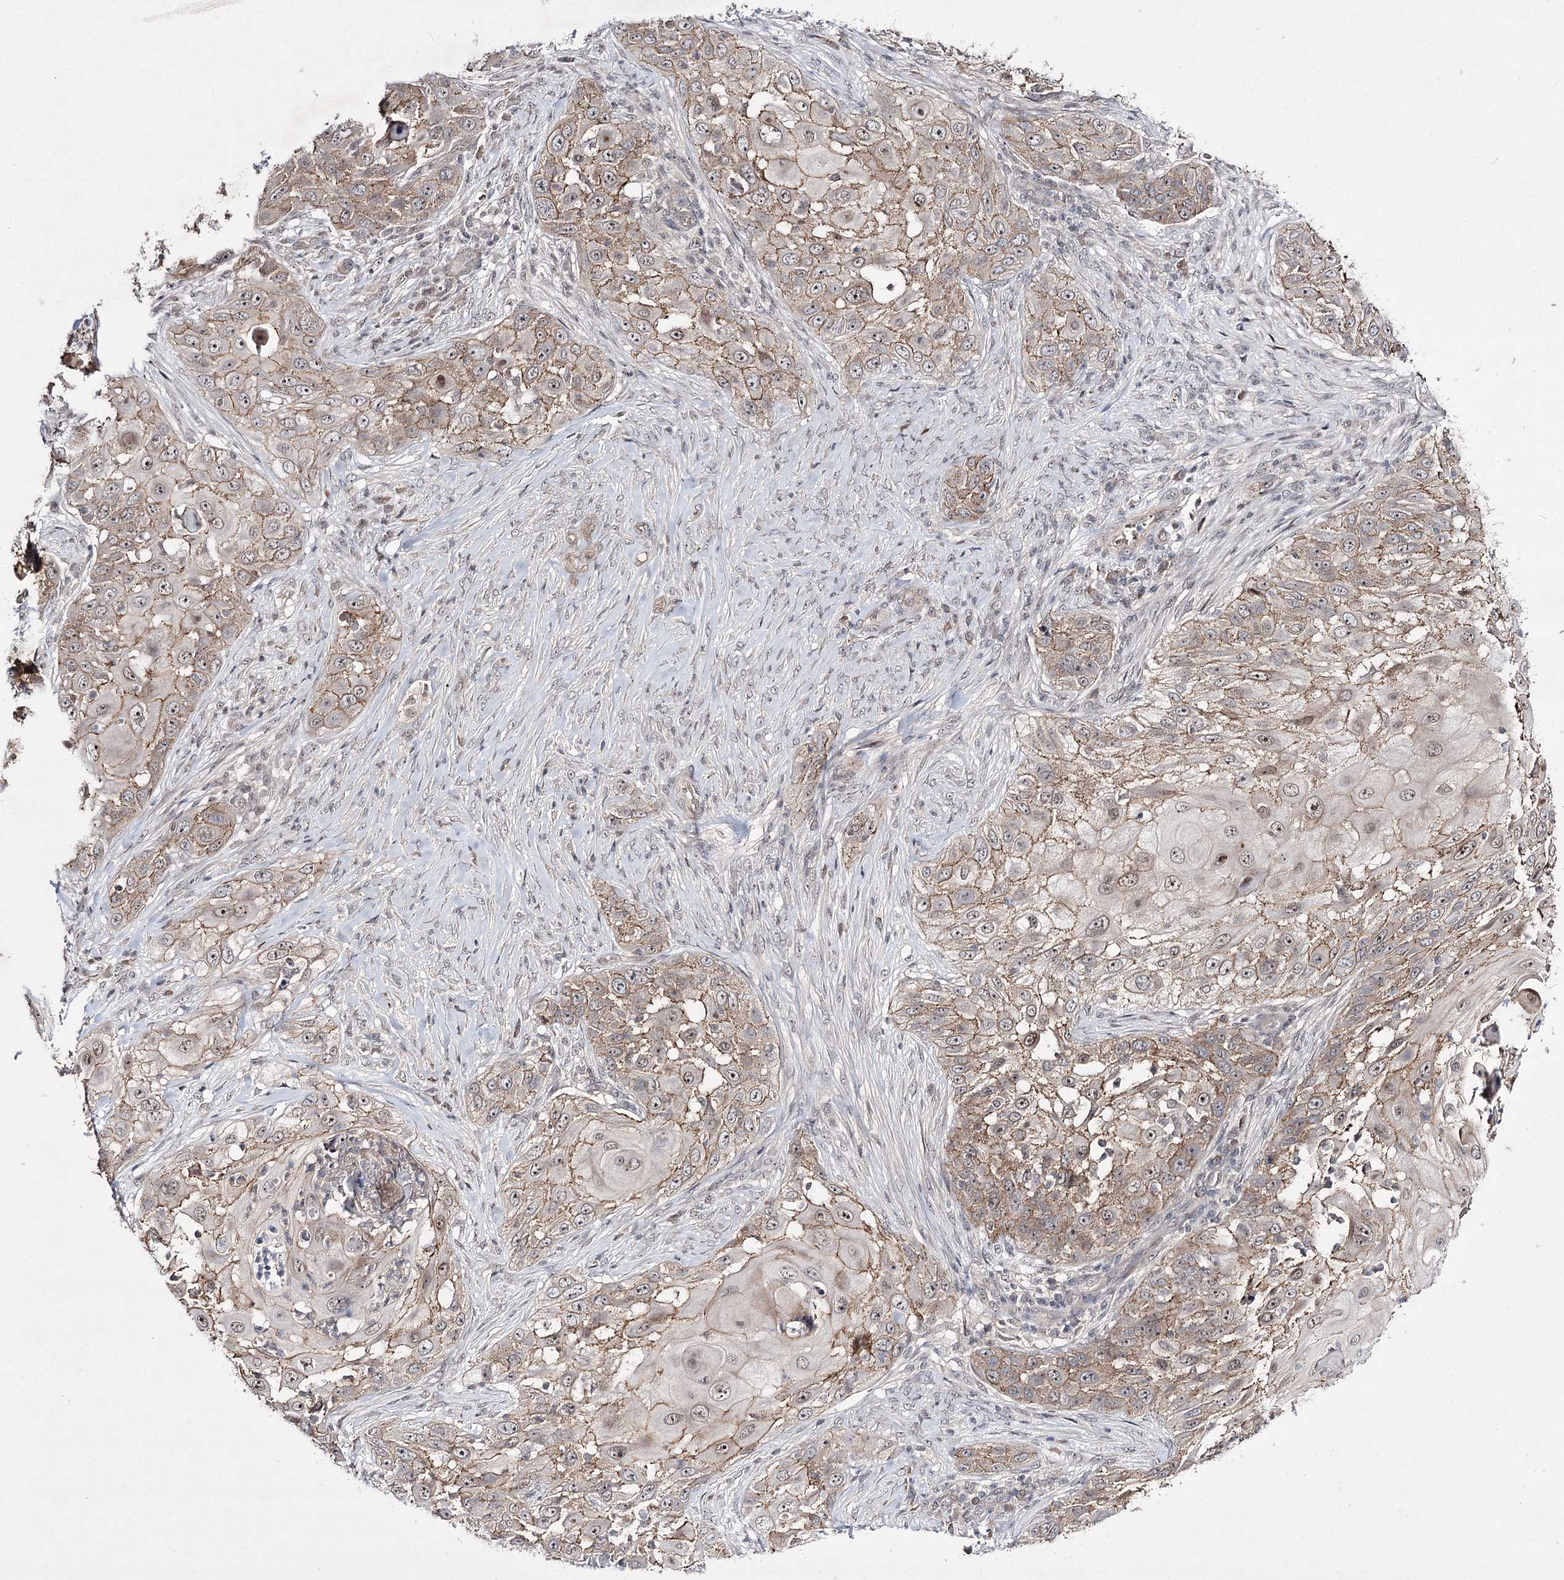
{"staining": {"intensity": "moderate", "quantity": ">75%", "location": "cytoplasmic/membranous,nuclear"}, "tissue": "skin cancer", "cell_type": "Tumor cells", "image_type": "cancer", "snomed": [{"axis": "morphology", "description": "Squamous cell carcinoma, NOS"}, {"axis": "topography", "description": "Skin"}], "caption": "Immunohistochemistry micrograph of skin cancer (squamous cell carcinoma) stained for a protein (brown), which displays medium levels of moderate cytoplasmic/membranous and nuclear expression in approximately >75% of tumor cells.", "gene": "HOXC11", "patient": {"sex": "female", "age": 44}}